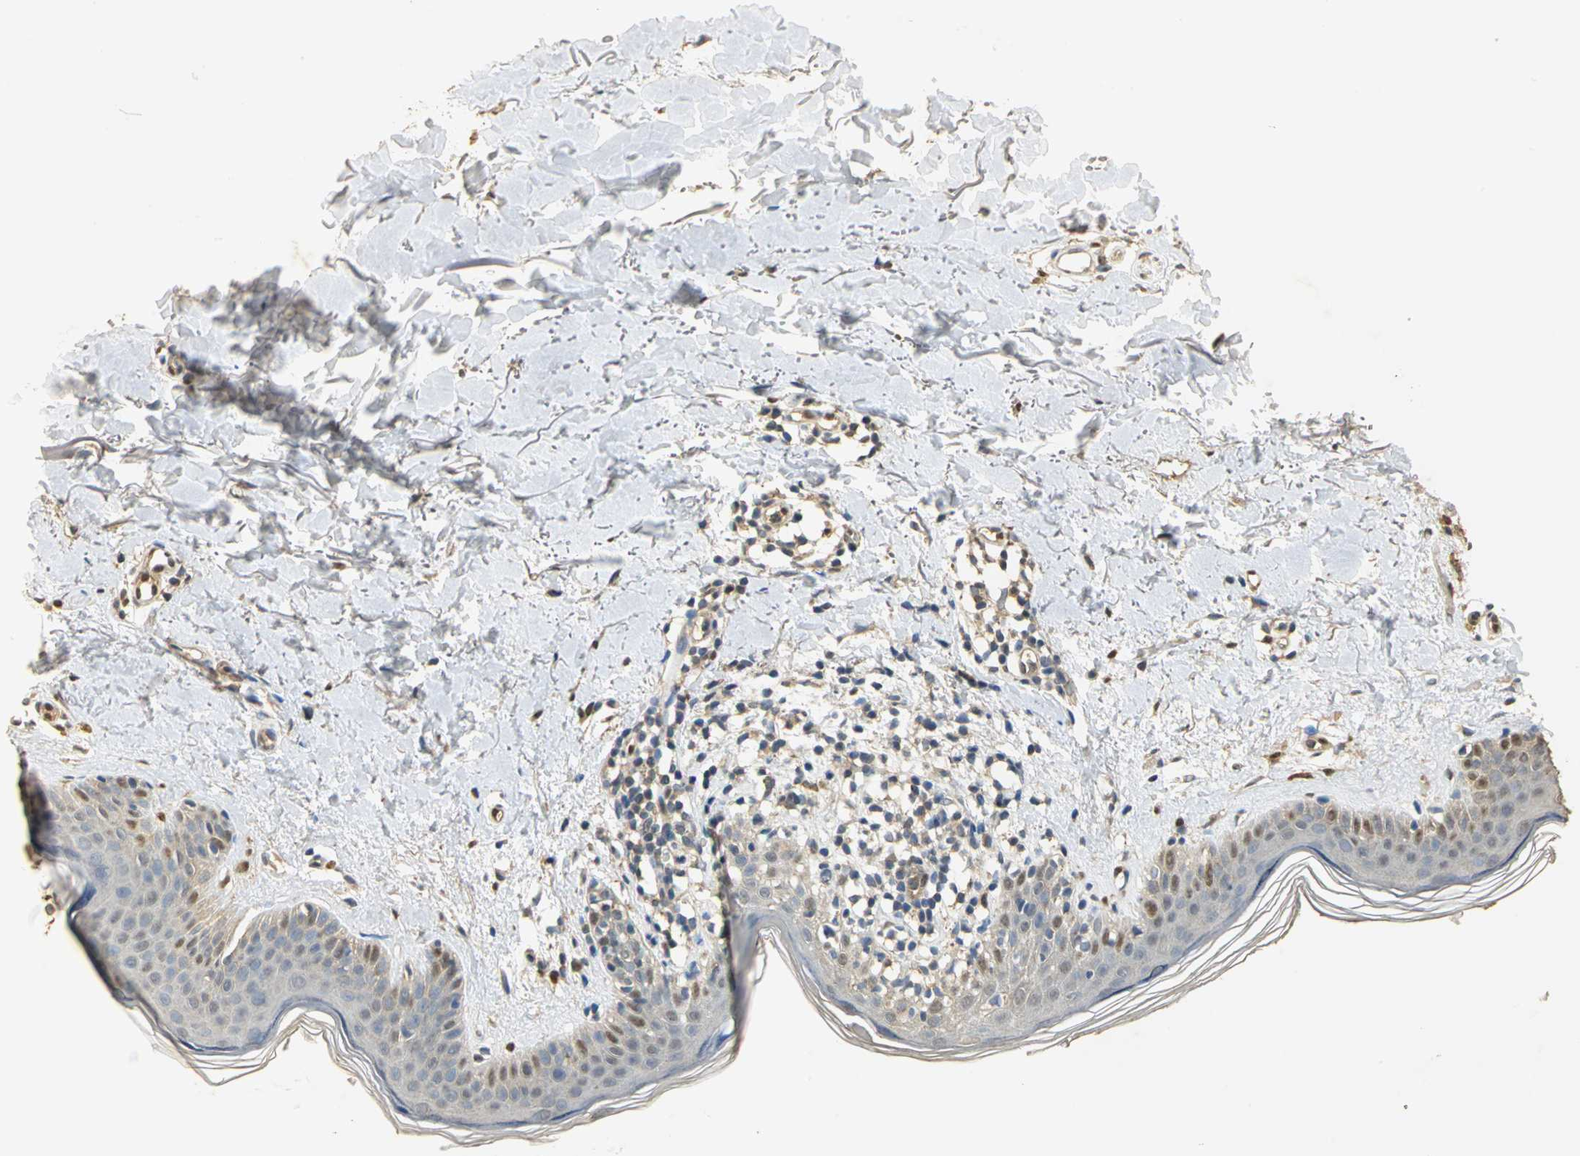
{"staining": {"intensity": "weak", "quantity": ">75%", "location": "cytoplasmic/membranous"}, "tissue": "skin", "cell_type": "Fibroblasts", "image_type": "normal", "snomed": [{"axis": "morphology", "description": "Normal tissue, NOS"}, {"axis": "topography", "description": "Skin"}], "caption": "High-magnification brightfield microscopy of benign skin stained with DAB (3,3'-diaminobenzidine) (brown) and counterstained with hematoxylin (blue). fibroblasts exhibit weak cytoplasmic/membranous staining is seen in approximately>75% of cells.", "gene": "GAPDH", "patient": {"sex": "female", "age": 56}}